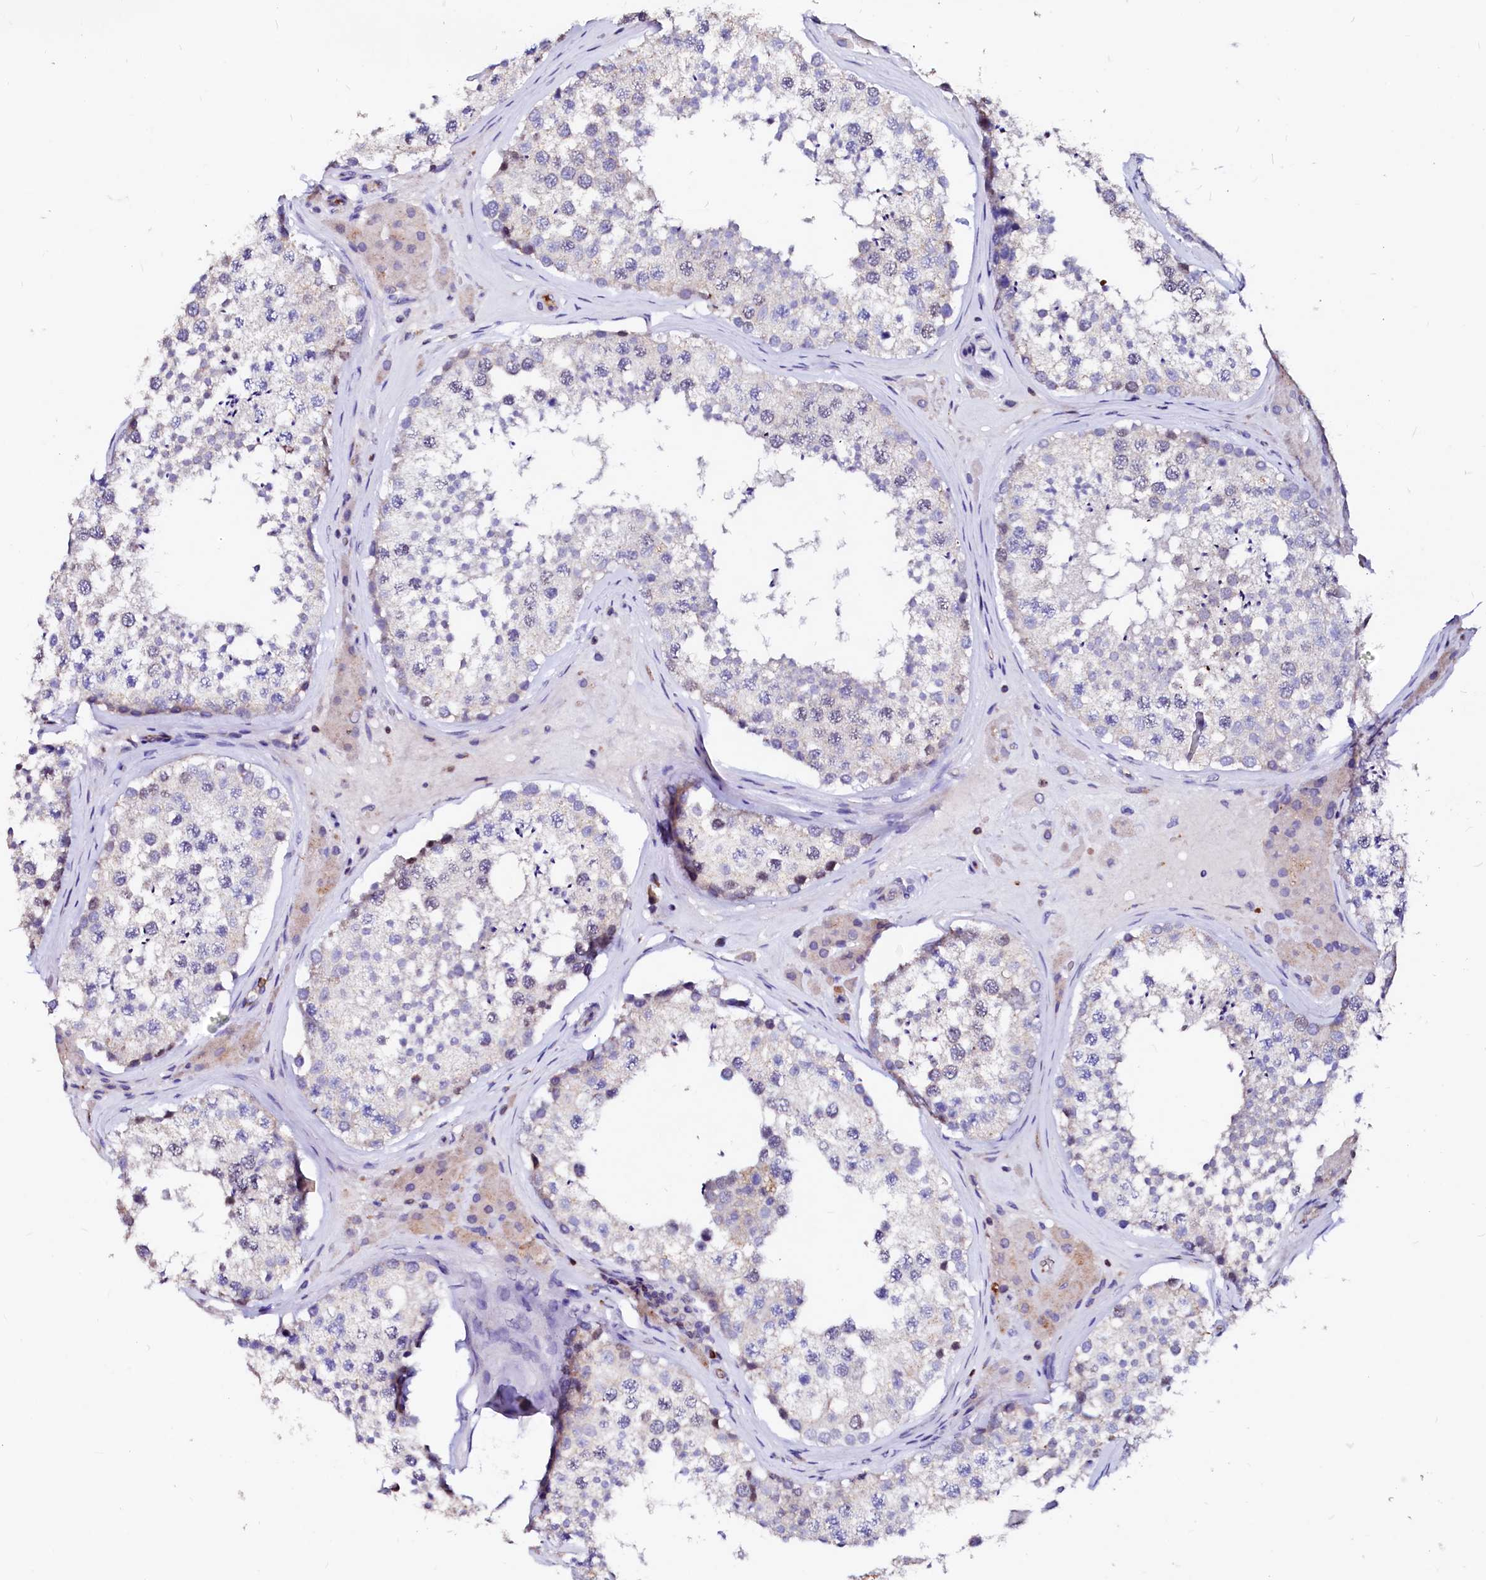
{"staining": {"intensity": "weak", "quantity": "<25%", "location": "cytoplasmic/membranous"}, "tissue": "testis", "cell_type": "Cells in seminiferous ducts", "image_type": "normal", "snomed": [{"axis": "morphology", "description": "Normal tissue, NOS"}, {"axis": "topography", "description": "Testis"}], "caption": "Protein analysis of unremarkable testis exhibits no significant expression in cells in seminiferous ducts. Brightfield microscopy of IHC stained with DAB (3,3'-diaminobenzidine) (brown) and hematoxylin (blue), captured at high magnification.", "gene": "RAB27A", "patient": {"sex": "male", "age": 46}}